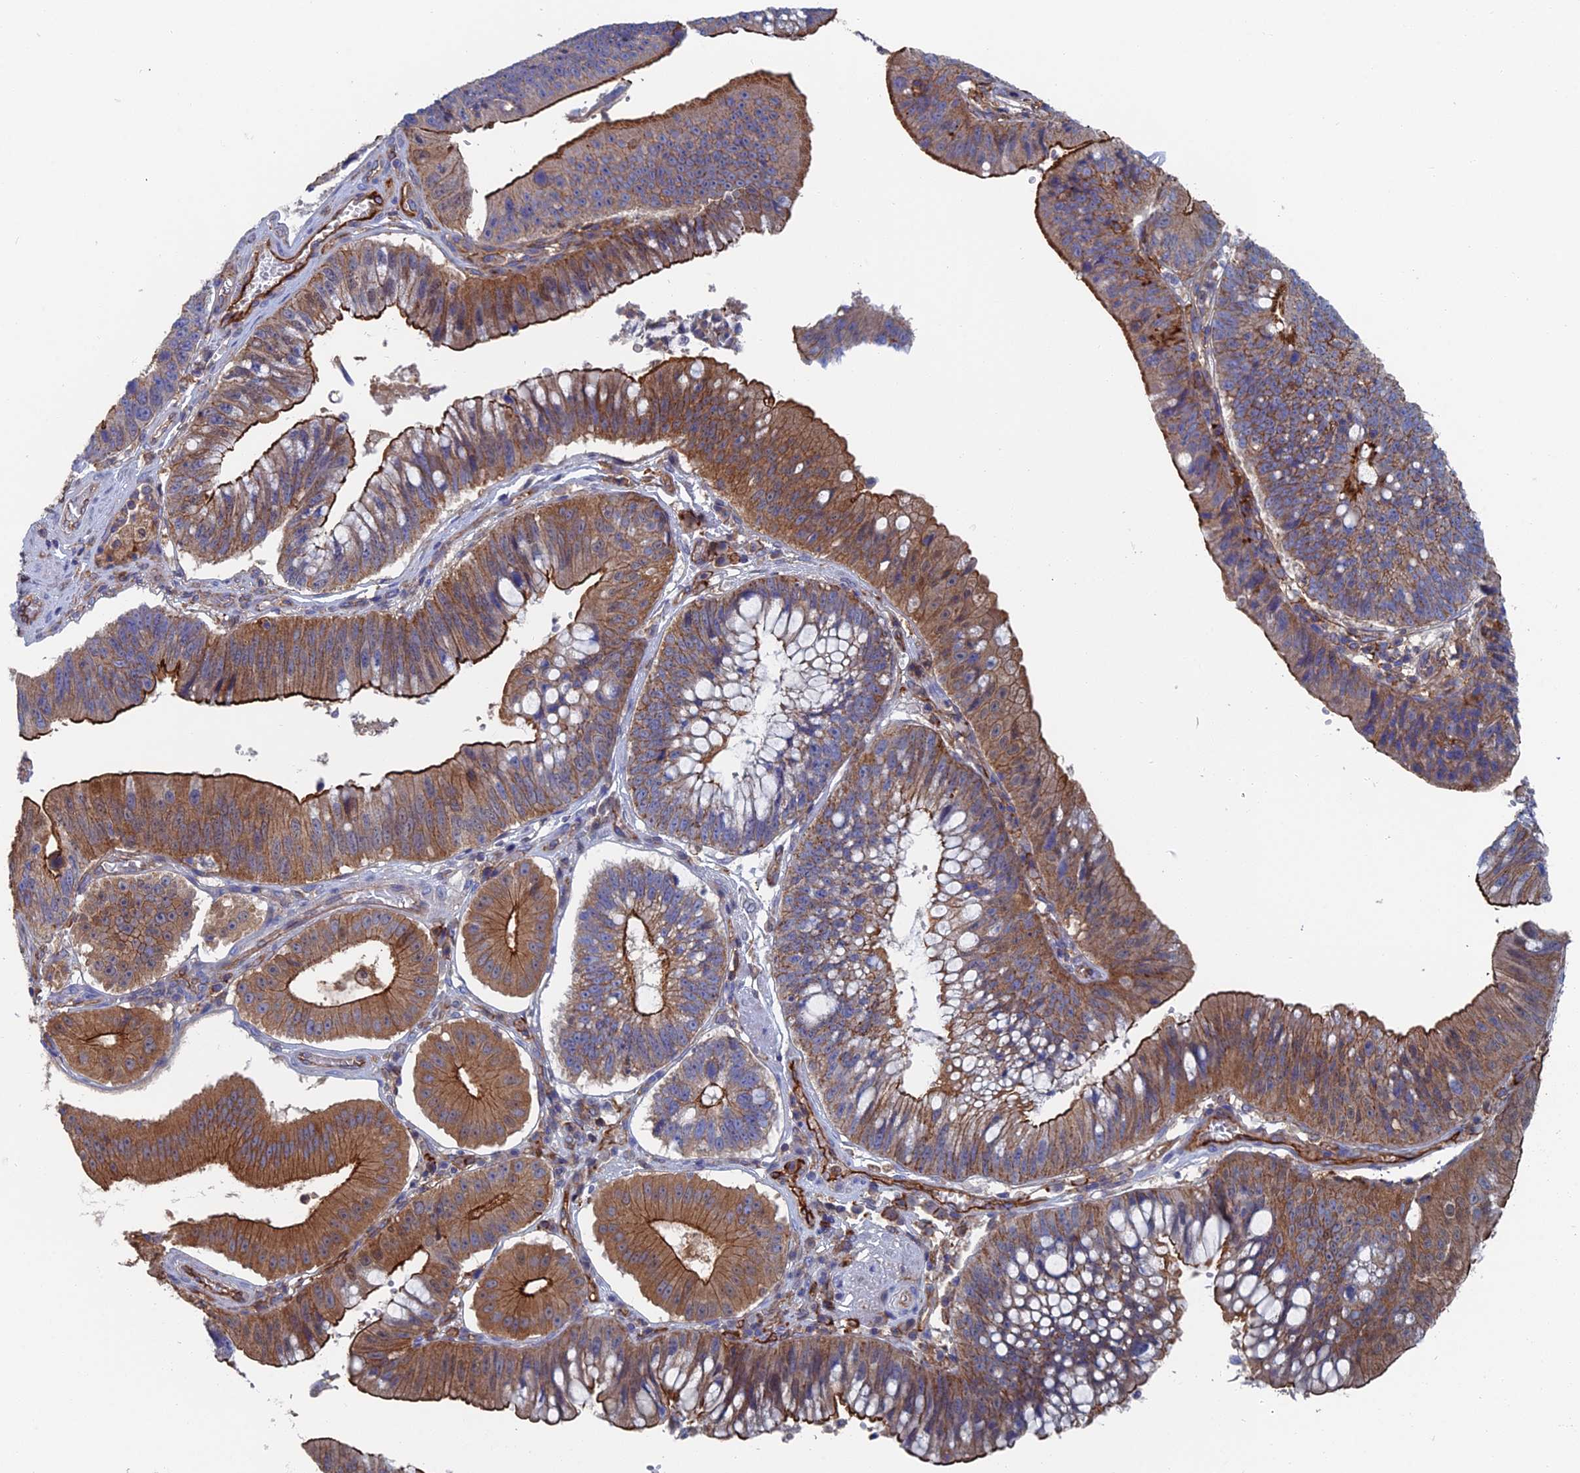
{"staining": {"intensity": "strong", "quantity": "25%-75%", "location": "cytoplasmic/membranous"}, "tissue": "stomach cancer", "cell_type": "Tumor cells", "image_type": "cancer", "snomed": [{"axis": "morphology", "description": "Adenocarcinoma, NOS"}, {"axis": "topography", "description": "Stomach"}], "caption": "Adenocarcinoma (stomach) stained with a protein marker exhibits strong staining in tumor cells.", "gene": "SNX11", "patient": {"sex": "male", "age": 59}}